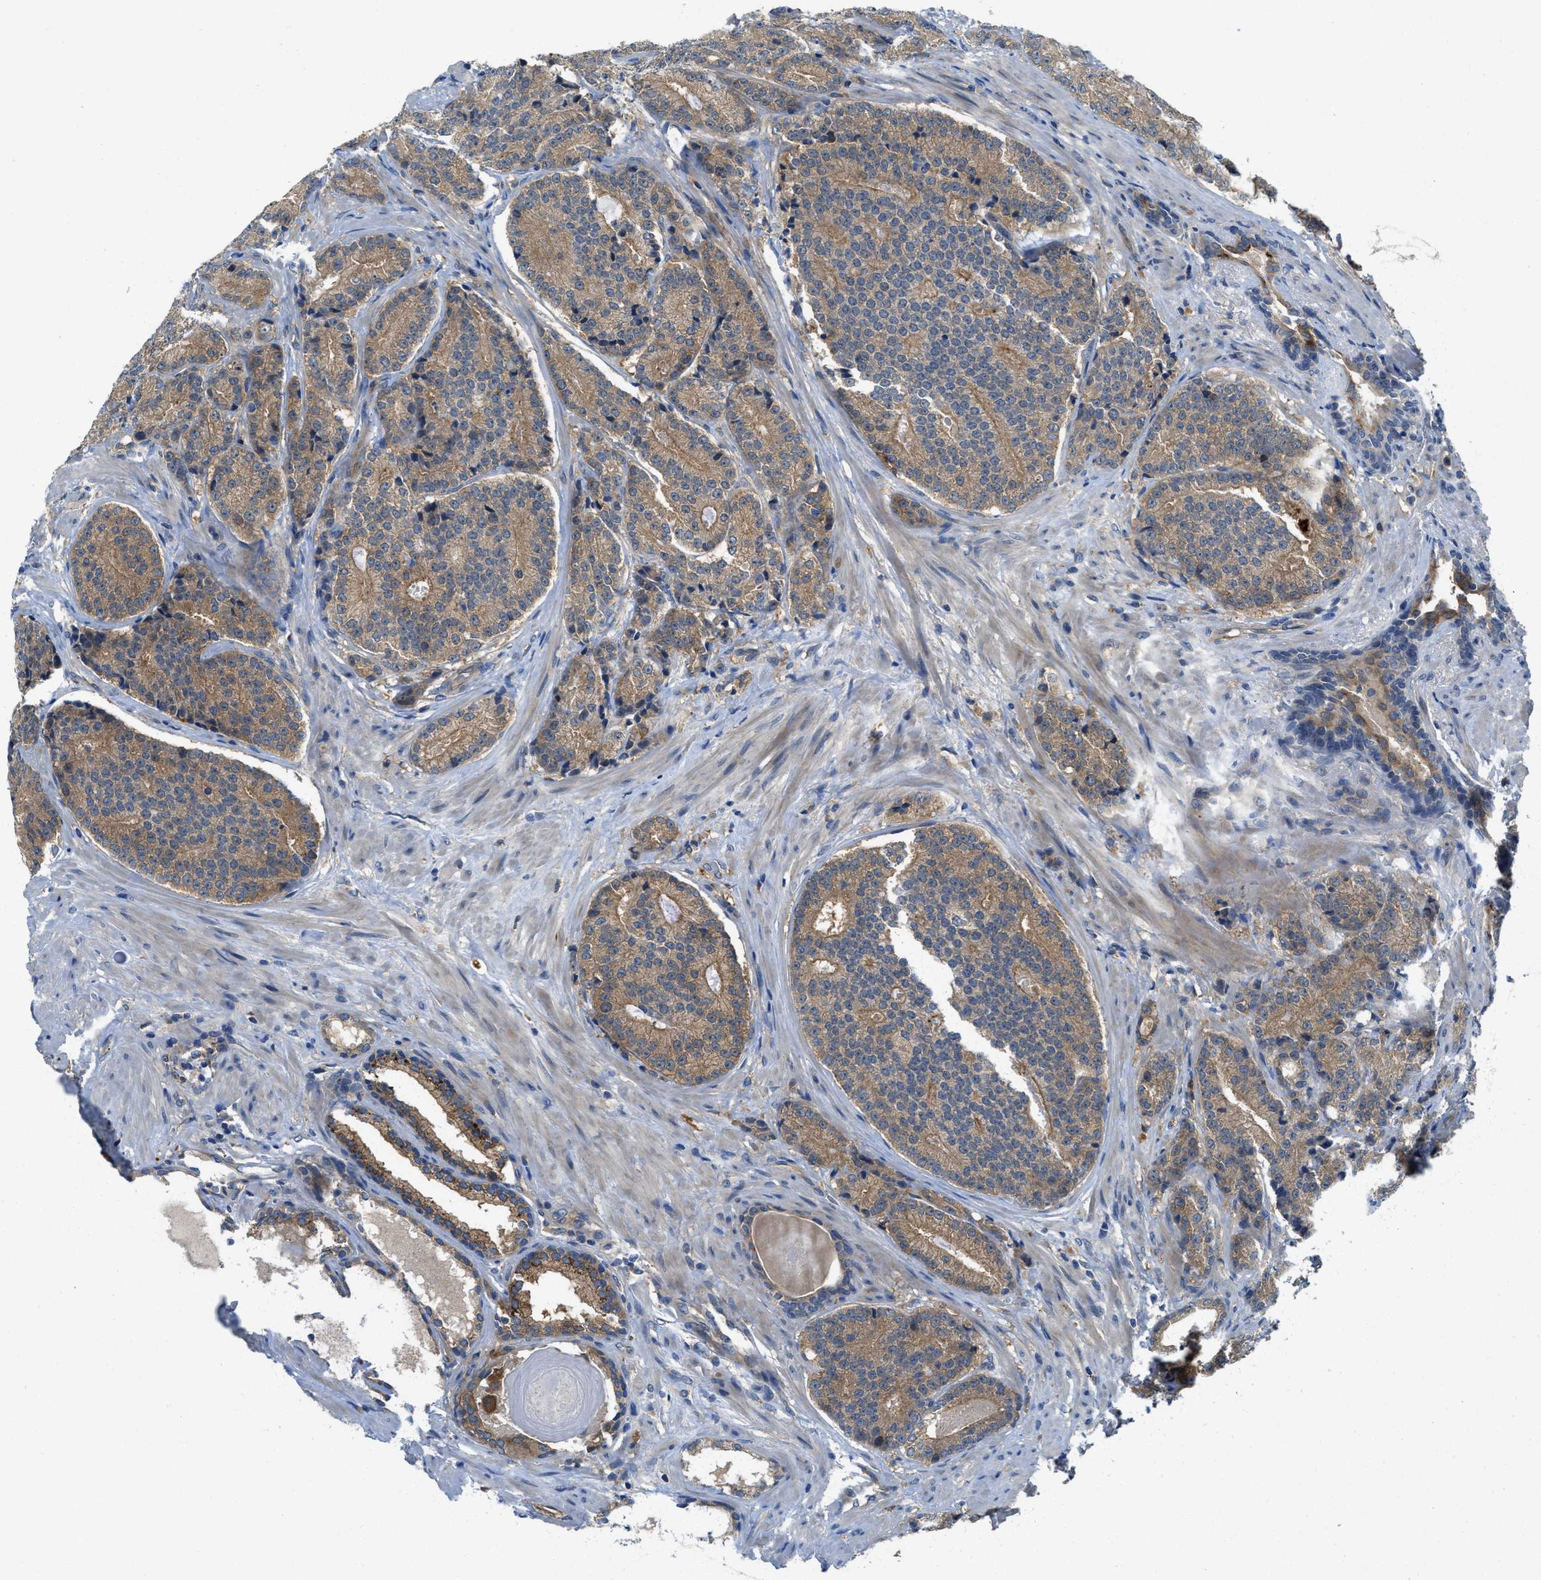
{"staining": {"intensity": "moderate", "quantity": ">75%", "location": "cytoplasmic/membranous"}, "tissue": "prostate cancer", "cell_type": "Tumor cells", "image_type": "cancer", "snomed": [{"axis": "morphology", "description": "Adenocarcinoma, High grade"}, {"axis": "topography", "description": "Prostate"}], "caption": "The immunohistochemical stain highlights moderate cytoplasmic/membranous positivity in tumor cells of prostate cancer tissue.", "gene": "RIPK2", "patient": {"sex": "male", "age": 61}}